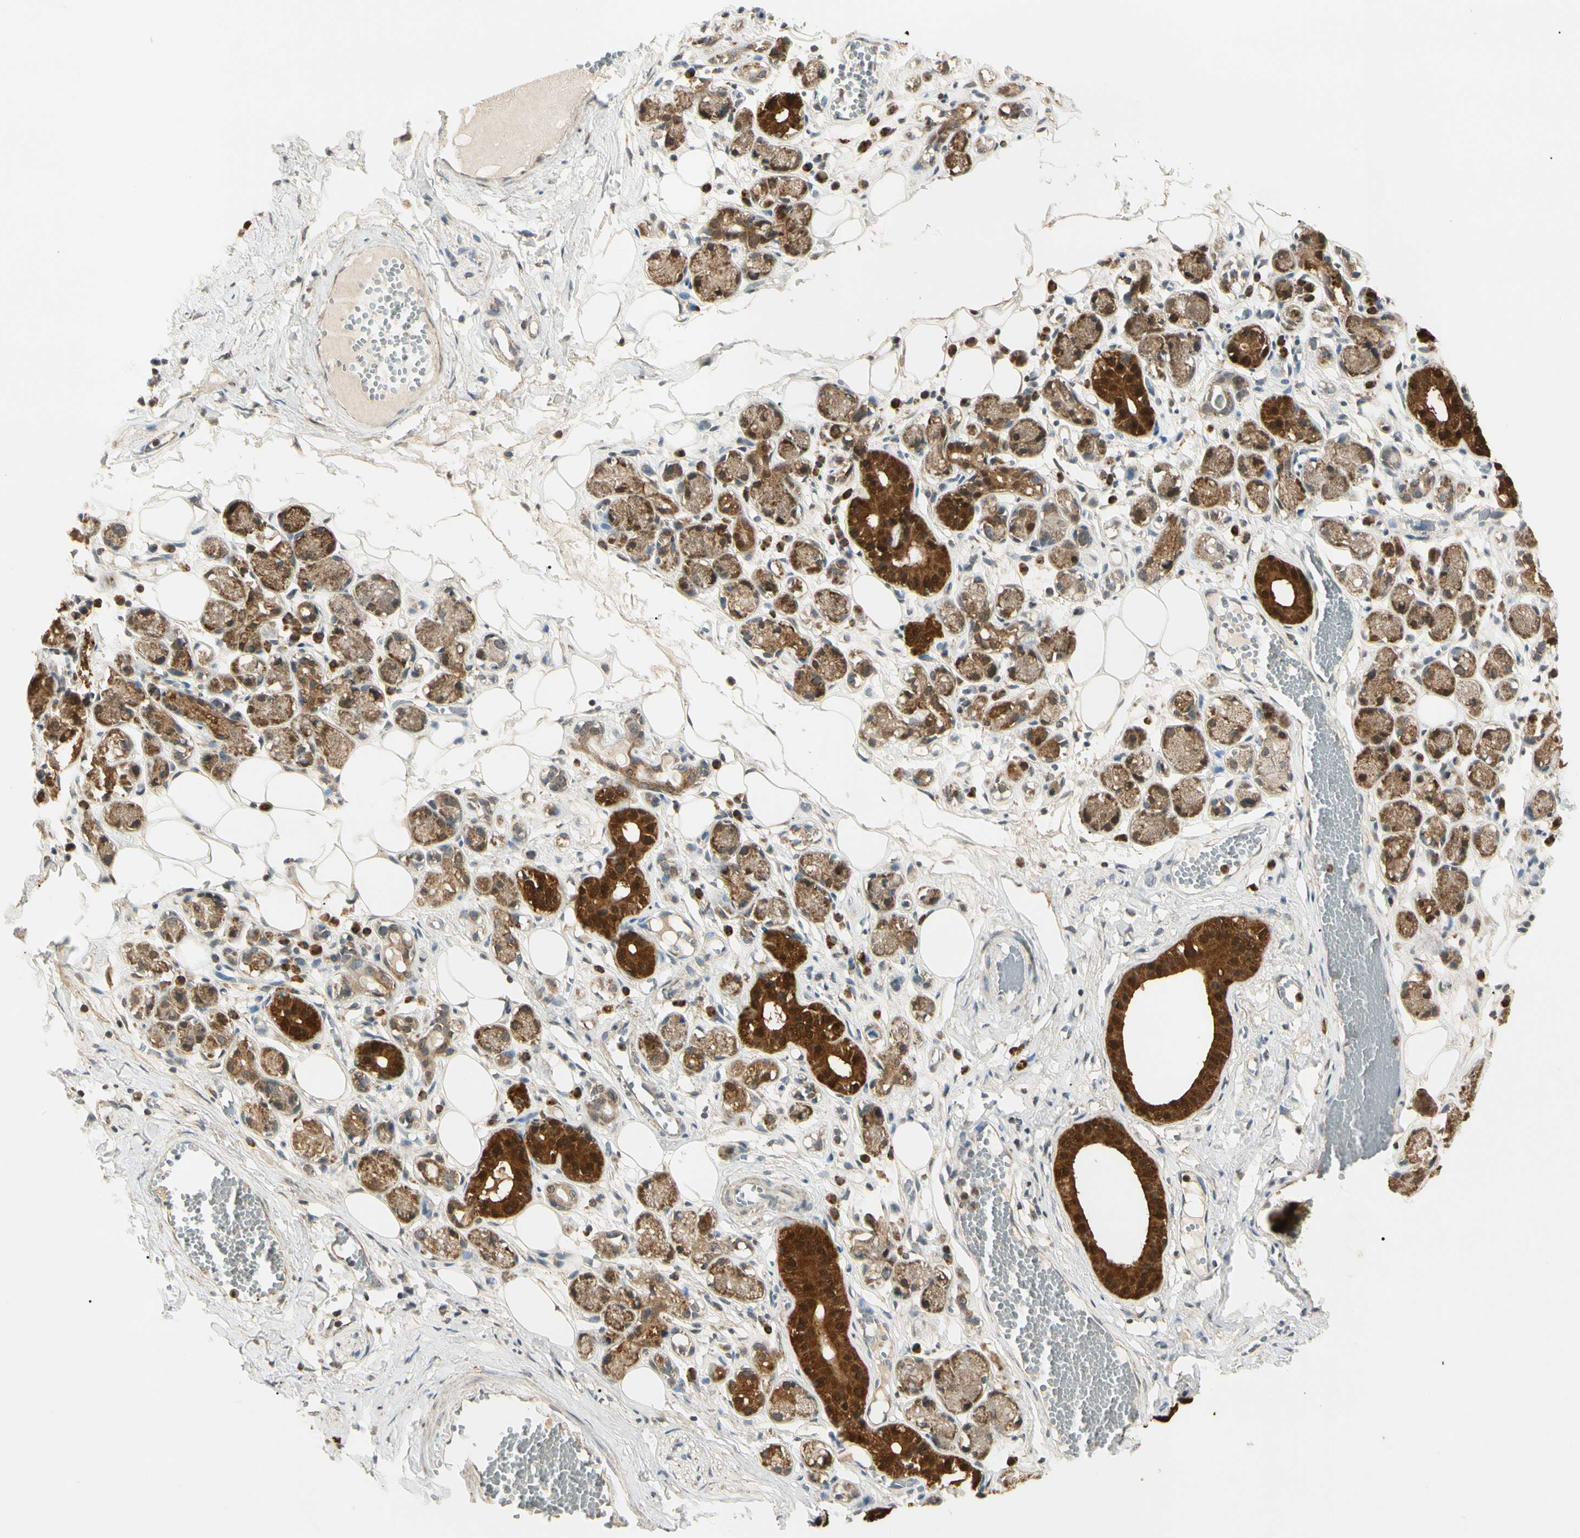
{"staining": {"intensity": "negative", "quantity": "none", "location": "none"}, "tissue": "adipose tissue", "cell_type": "Adipocytes", "image_type": "normal", "snomed": [{"axis": "morphology", "description": "Normal tissue, NOS"}, {"axis": "morphology", "description": "Inflammation, NOS"}, {"axis": "topography", "description": "Vascular tissue"}, {"axis": "topography", "description": "Salivary gland"}], "caption": "Immunohistochemistry of unremarkable human adipose tissue displays no staining in adipocytes.", "gene": "PRDX5", "patient": {"sex": "female", "age": 75}}